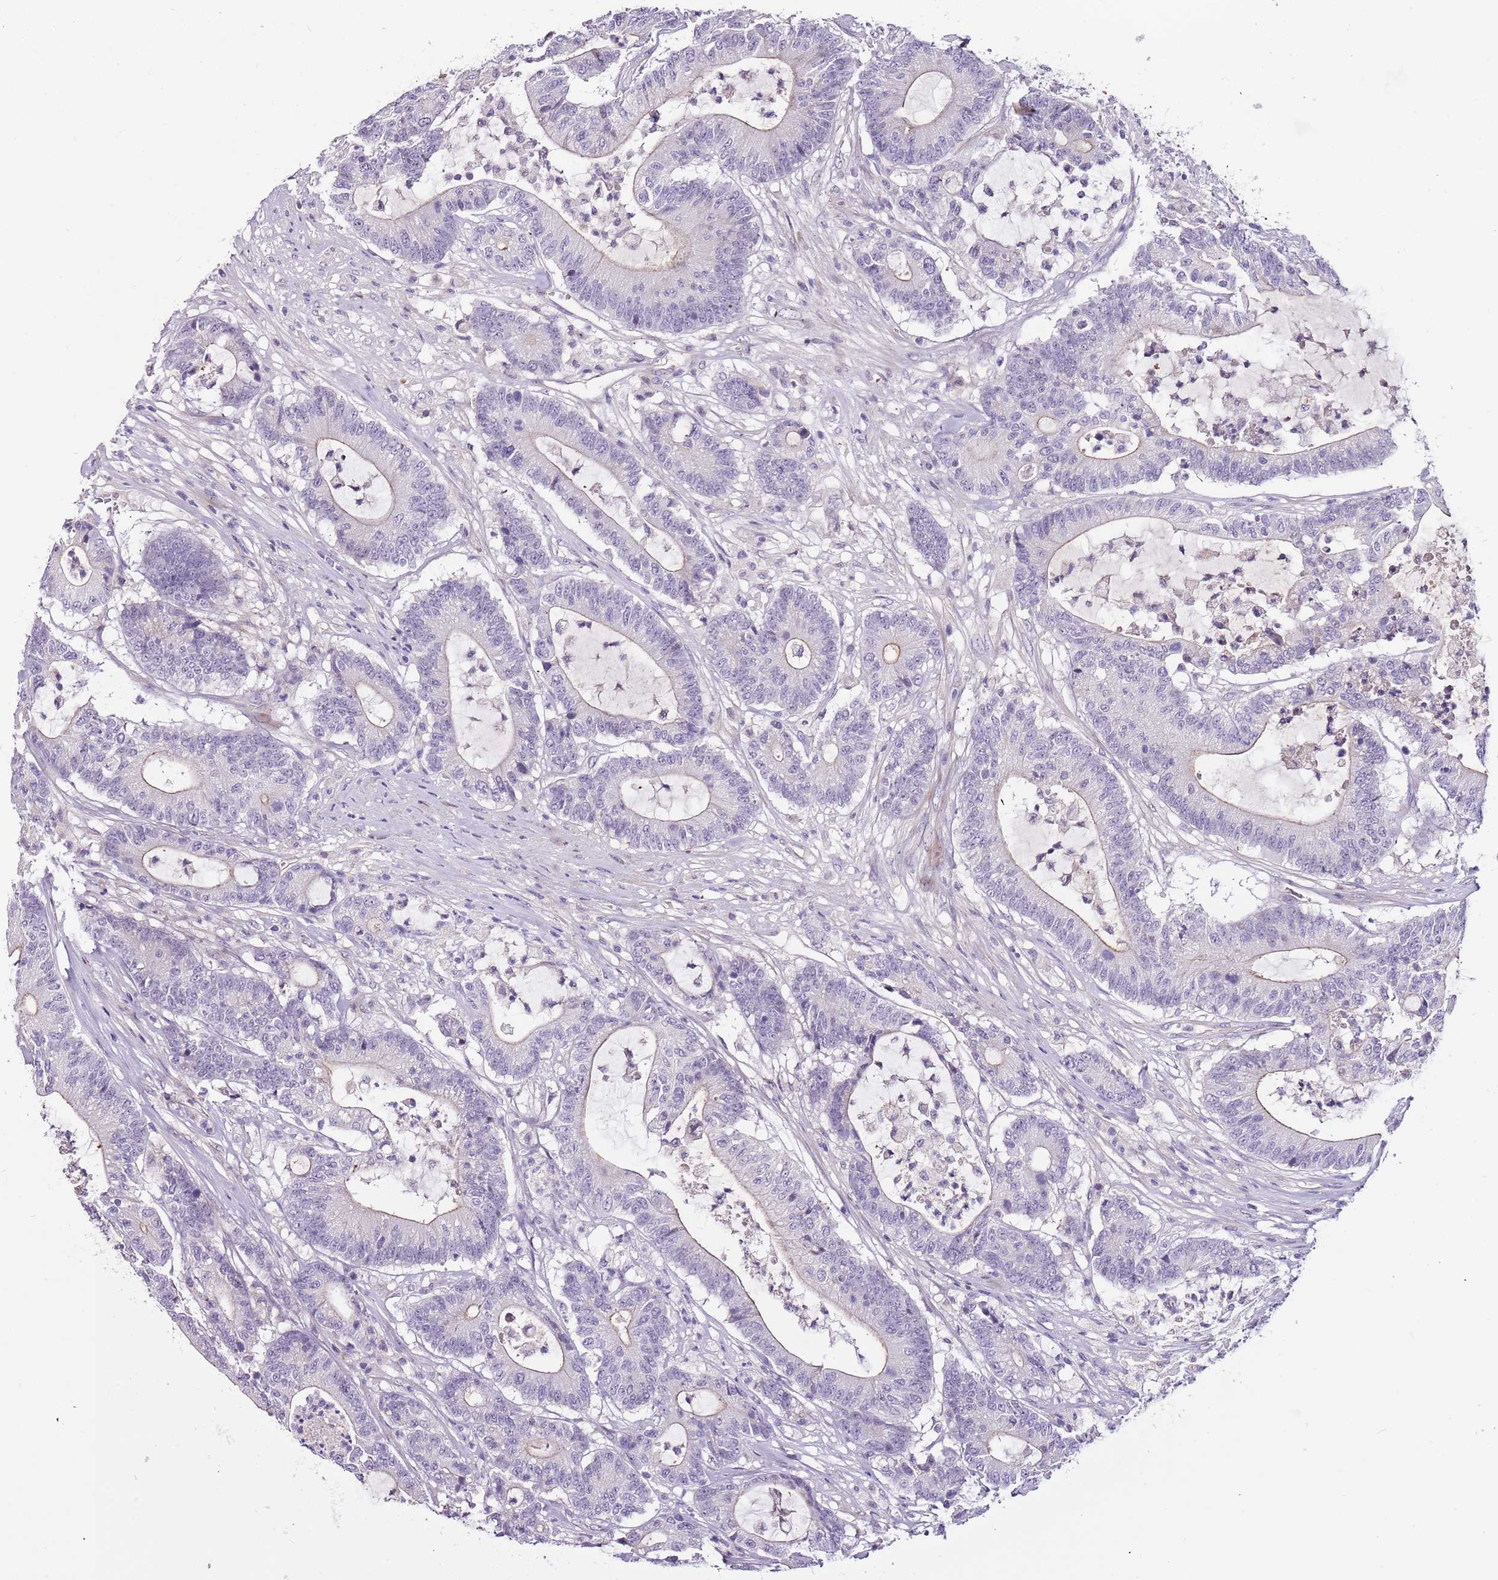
{"staining": {"intensity": "weak", "quantity": "<25%", "location": "cytoplasmic/membranous"}, "tissue": "colorectal cancer", "cell_type": "Tumor cells", "image_type": "cancer", "snomed": [{"axis": "morphology", "description": "Adenocarcinoma, NOS"}, {"axis": "topography", "description": "Colon"}], "caption": "Tumor cells show no significant protein expression in adenocarcinoma (colorectal).", "gene": "NKX2-3", "patient": {"sex": "female", "age": 84}}